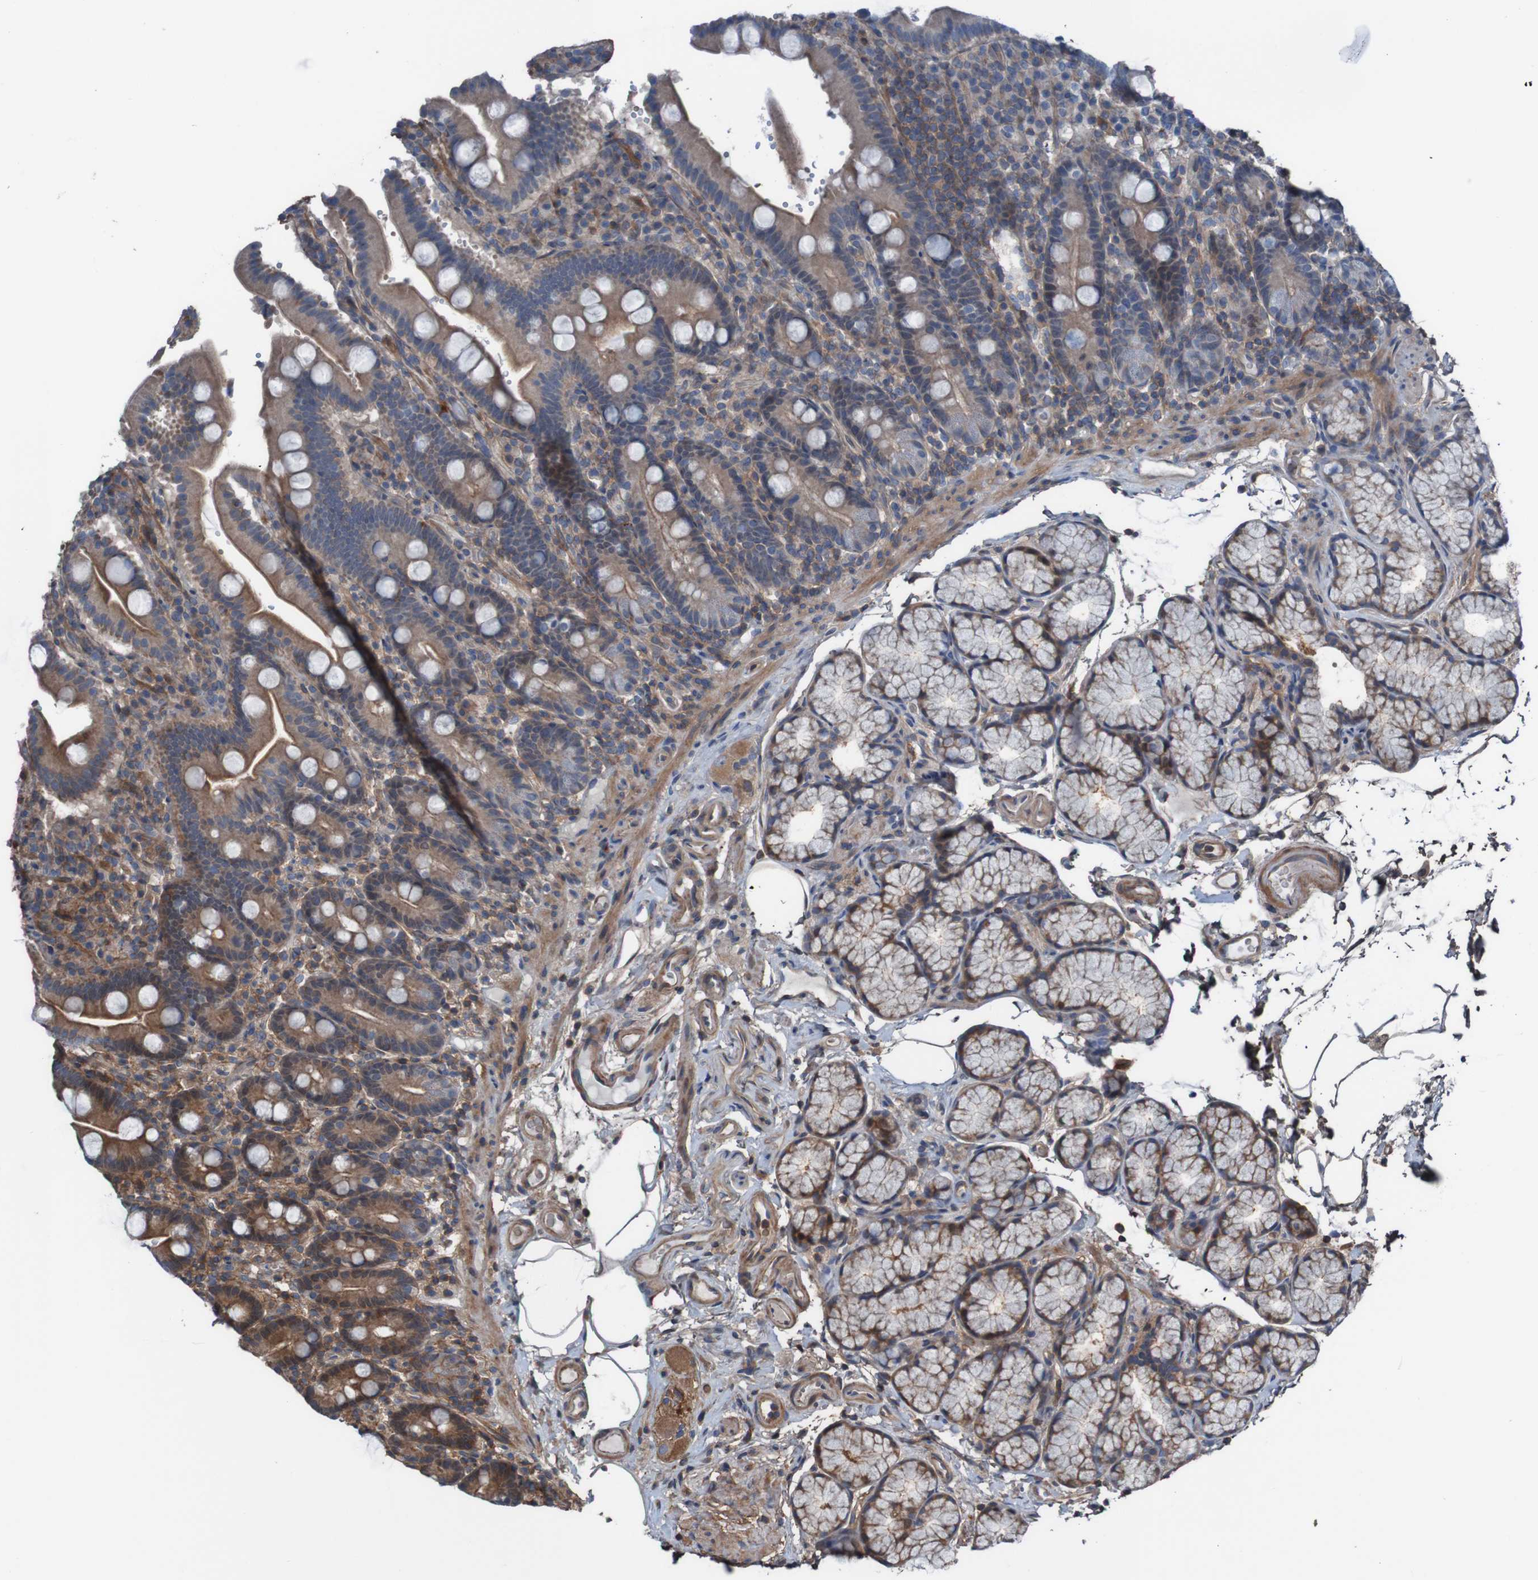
{"staining": {"intensity": "moderate", "quantity": ">75%", "location": "cytoplasmic/membranous,nuclear"}, "tissue": "duodenum", "cell_type": "Glandular cells", "image_type": "normal", "snomed": [{"axis": "morphology", "description": "Normal tissue, NOS"}, {"axis": "topography", "description": "Small intestine, NOS"}], "caption": "Unremarkable duodenum exhibits moderate cytoplasmic/membranous,nuclear staining in approximately >75% of glandular cells.", "gene": "PDGFB", "patient": {"sex": "female", "age": 71}}